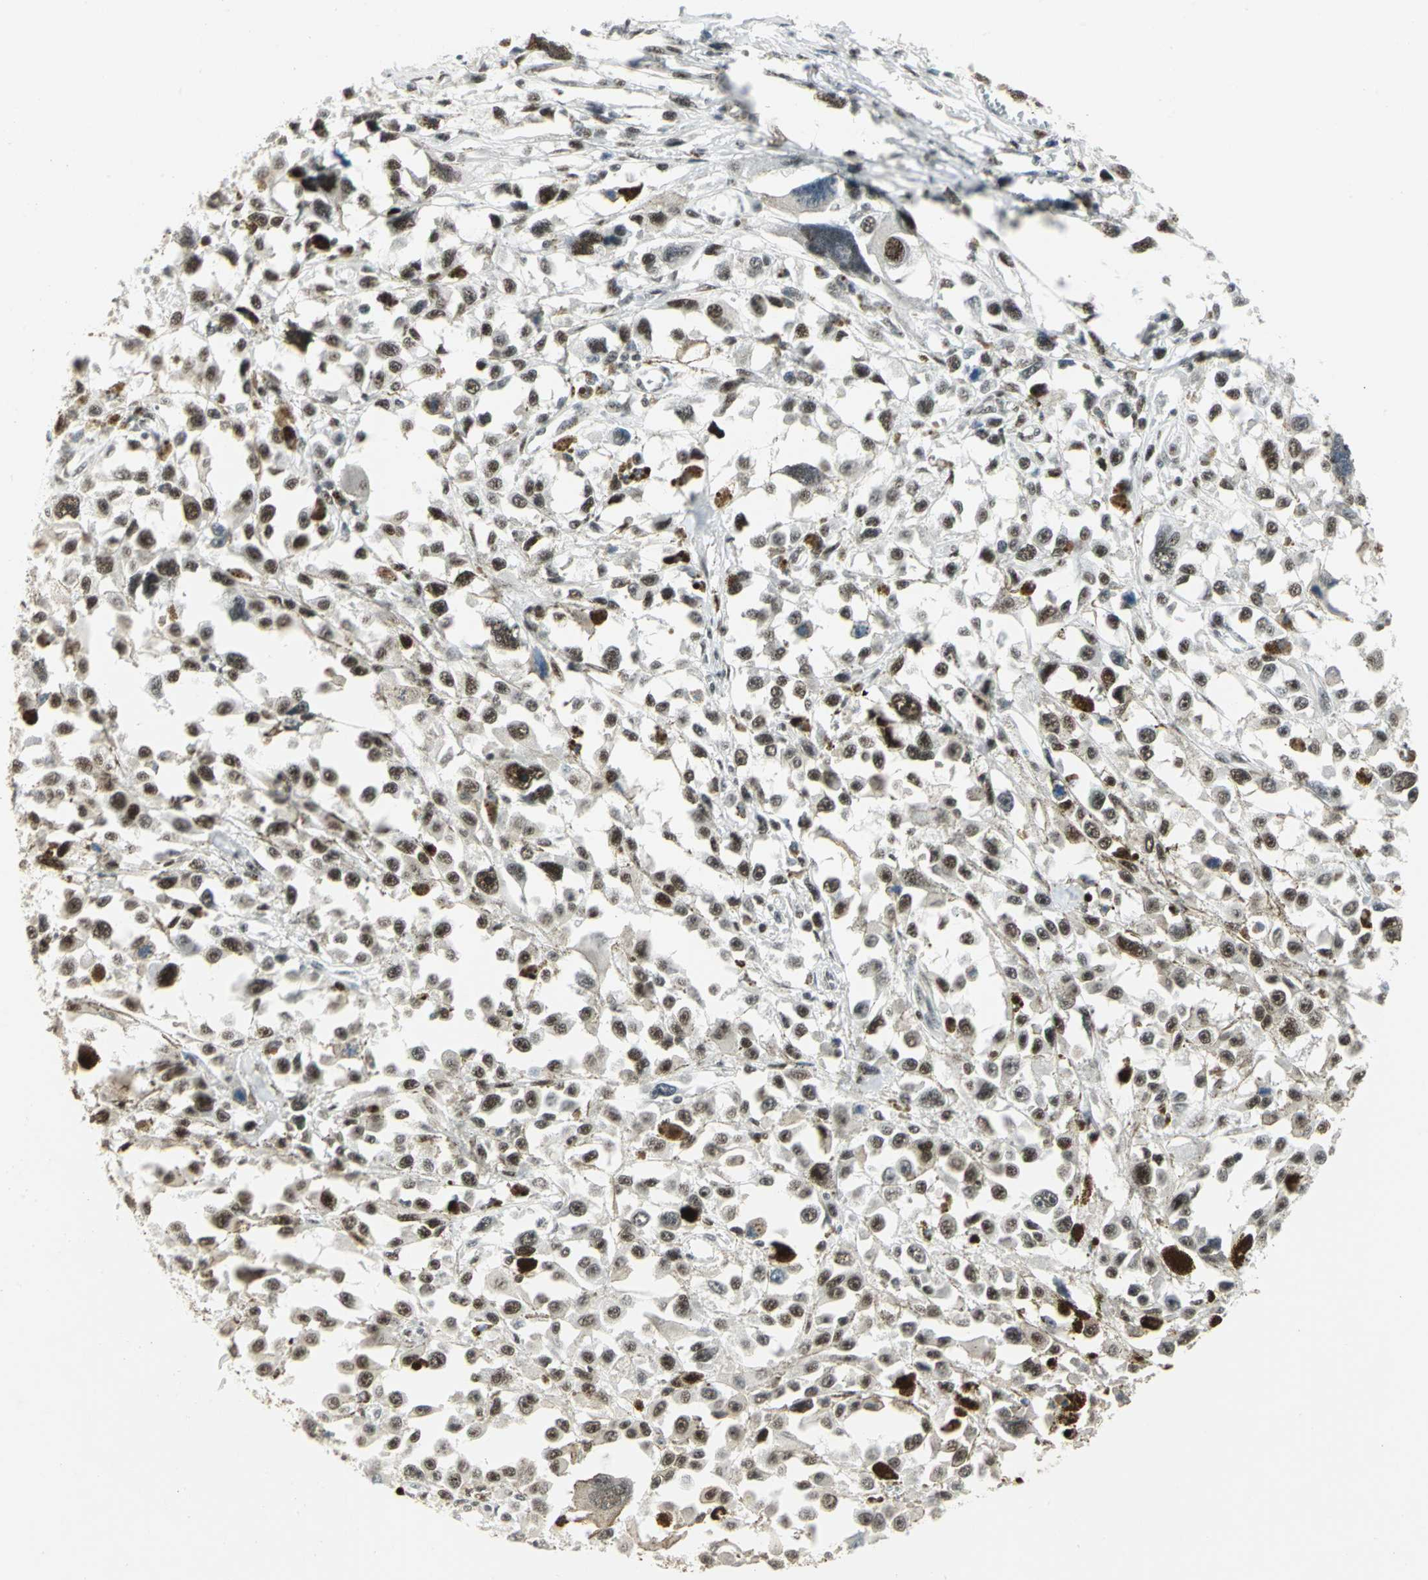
{"staining": {"intensity": "strong", "quantity": ">75%", "location": "nuclear"}, "tissue": "melanoma", "cell_type": "Tumor cells", "image_type": "cancer", "snomed": [{"axis": "morphology", "description": "Malignant melanoma, Metastatic site"}, {"axis": "topography", "description": "Lymph node"}], "caption": "Immunohistochemical staining of human melanoma demonstrates high levels of strong nuclear protein staining in about >75% of tumor cells.", "gene": "CCNT1", "patient": {"sex": "male", "age": 59}}